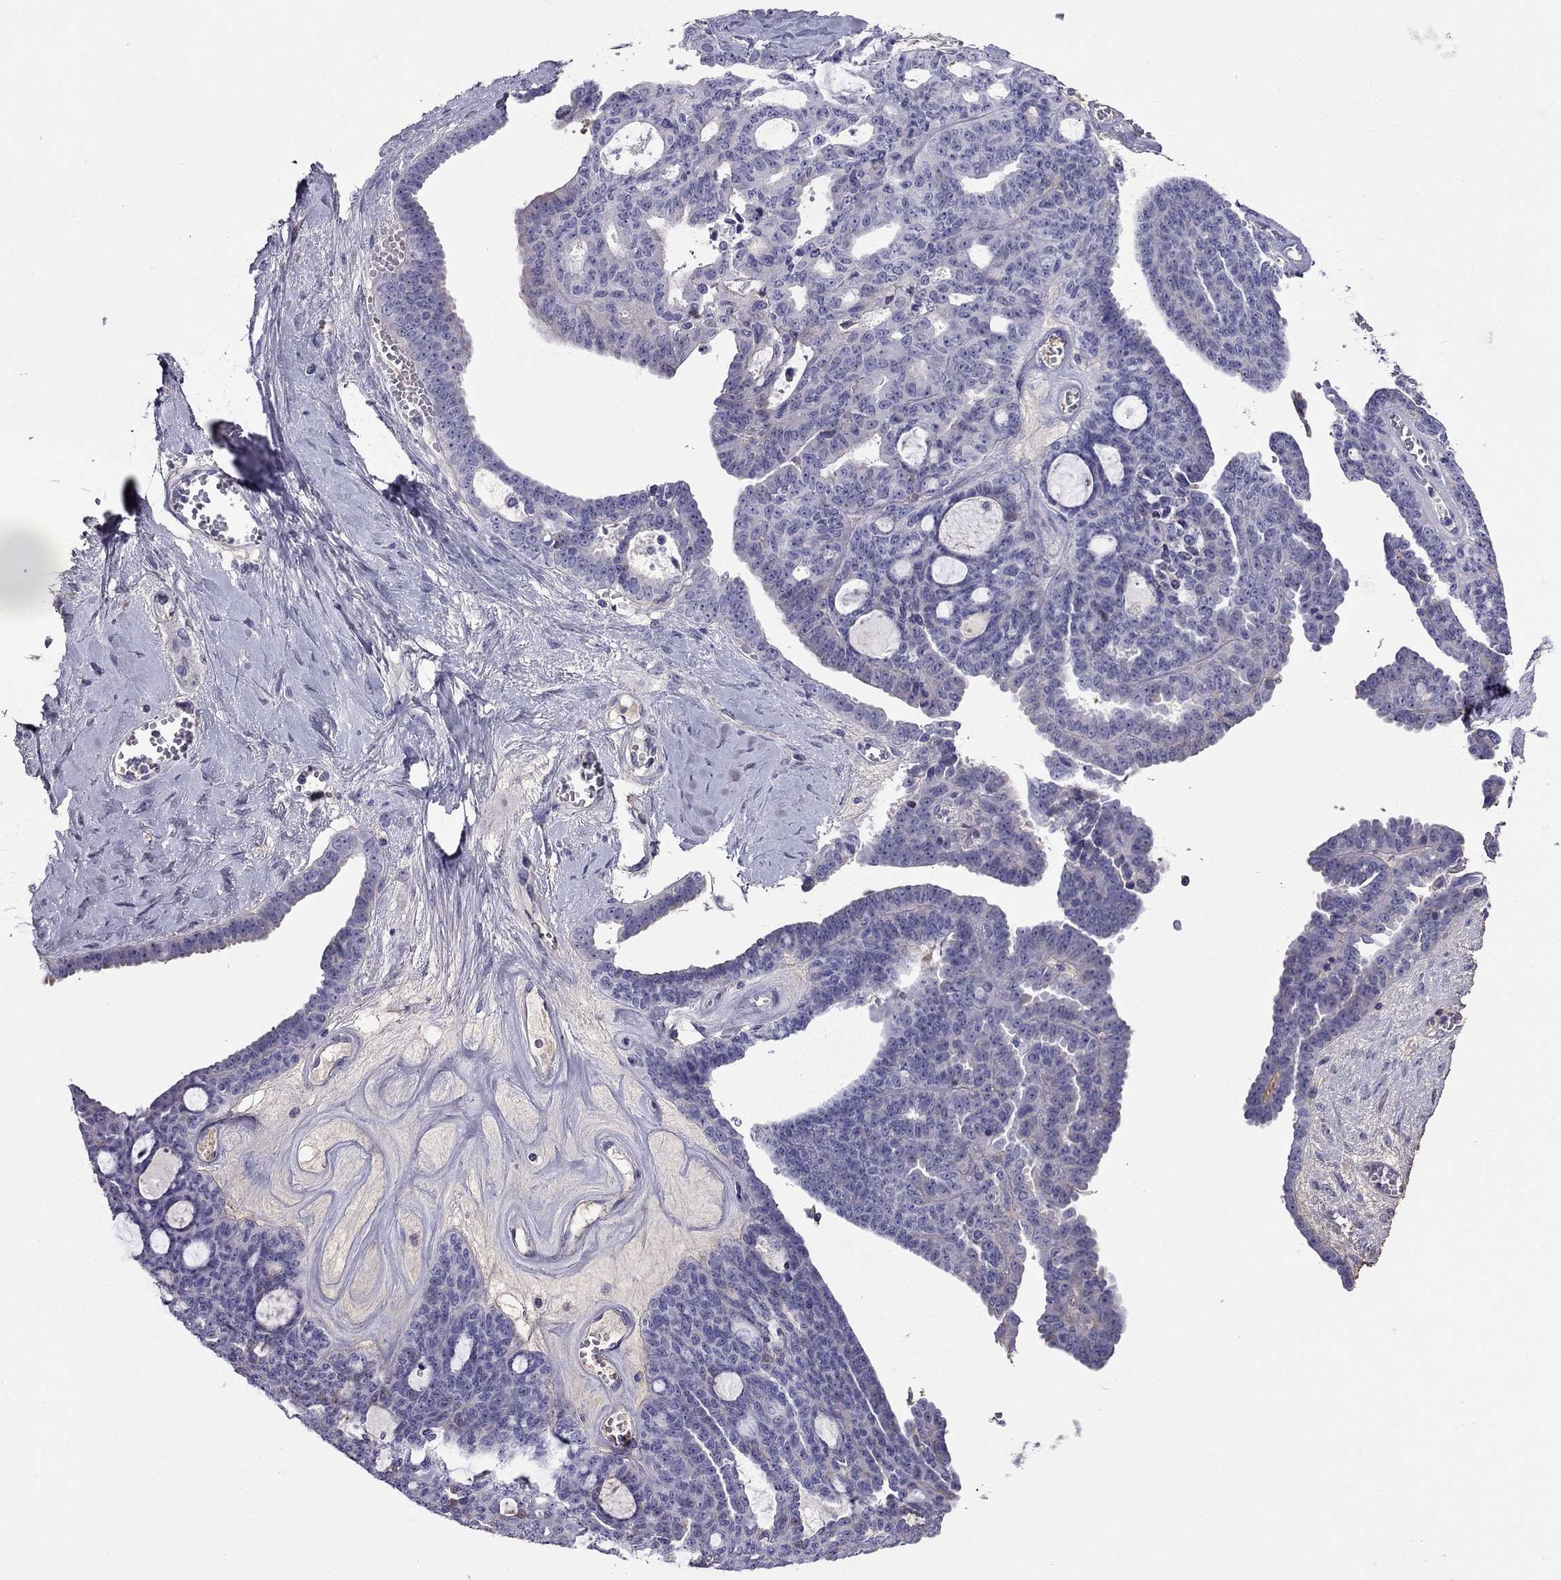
{"staining": {"intensity": "negative", "quantity": "none", "location": "none"}, "tissue": "ovarian cancer", "cell_type": "Tumor cells", "image_type": "cancer", "snomed": [{"axis": "morphology", "description": "Cystadenocarcinoma, serous, NOS"}, {"axis": "topography", "description": "Ovary"}], "caption": "Immunohistochemistry of human ovarian cancer displays no staining in tumor cells.", "gene": "TBC1D21", "patient": {"sex": "female", "age": 71}}